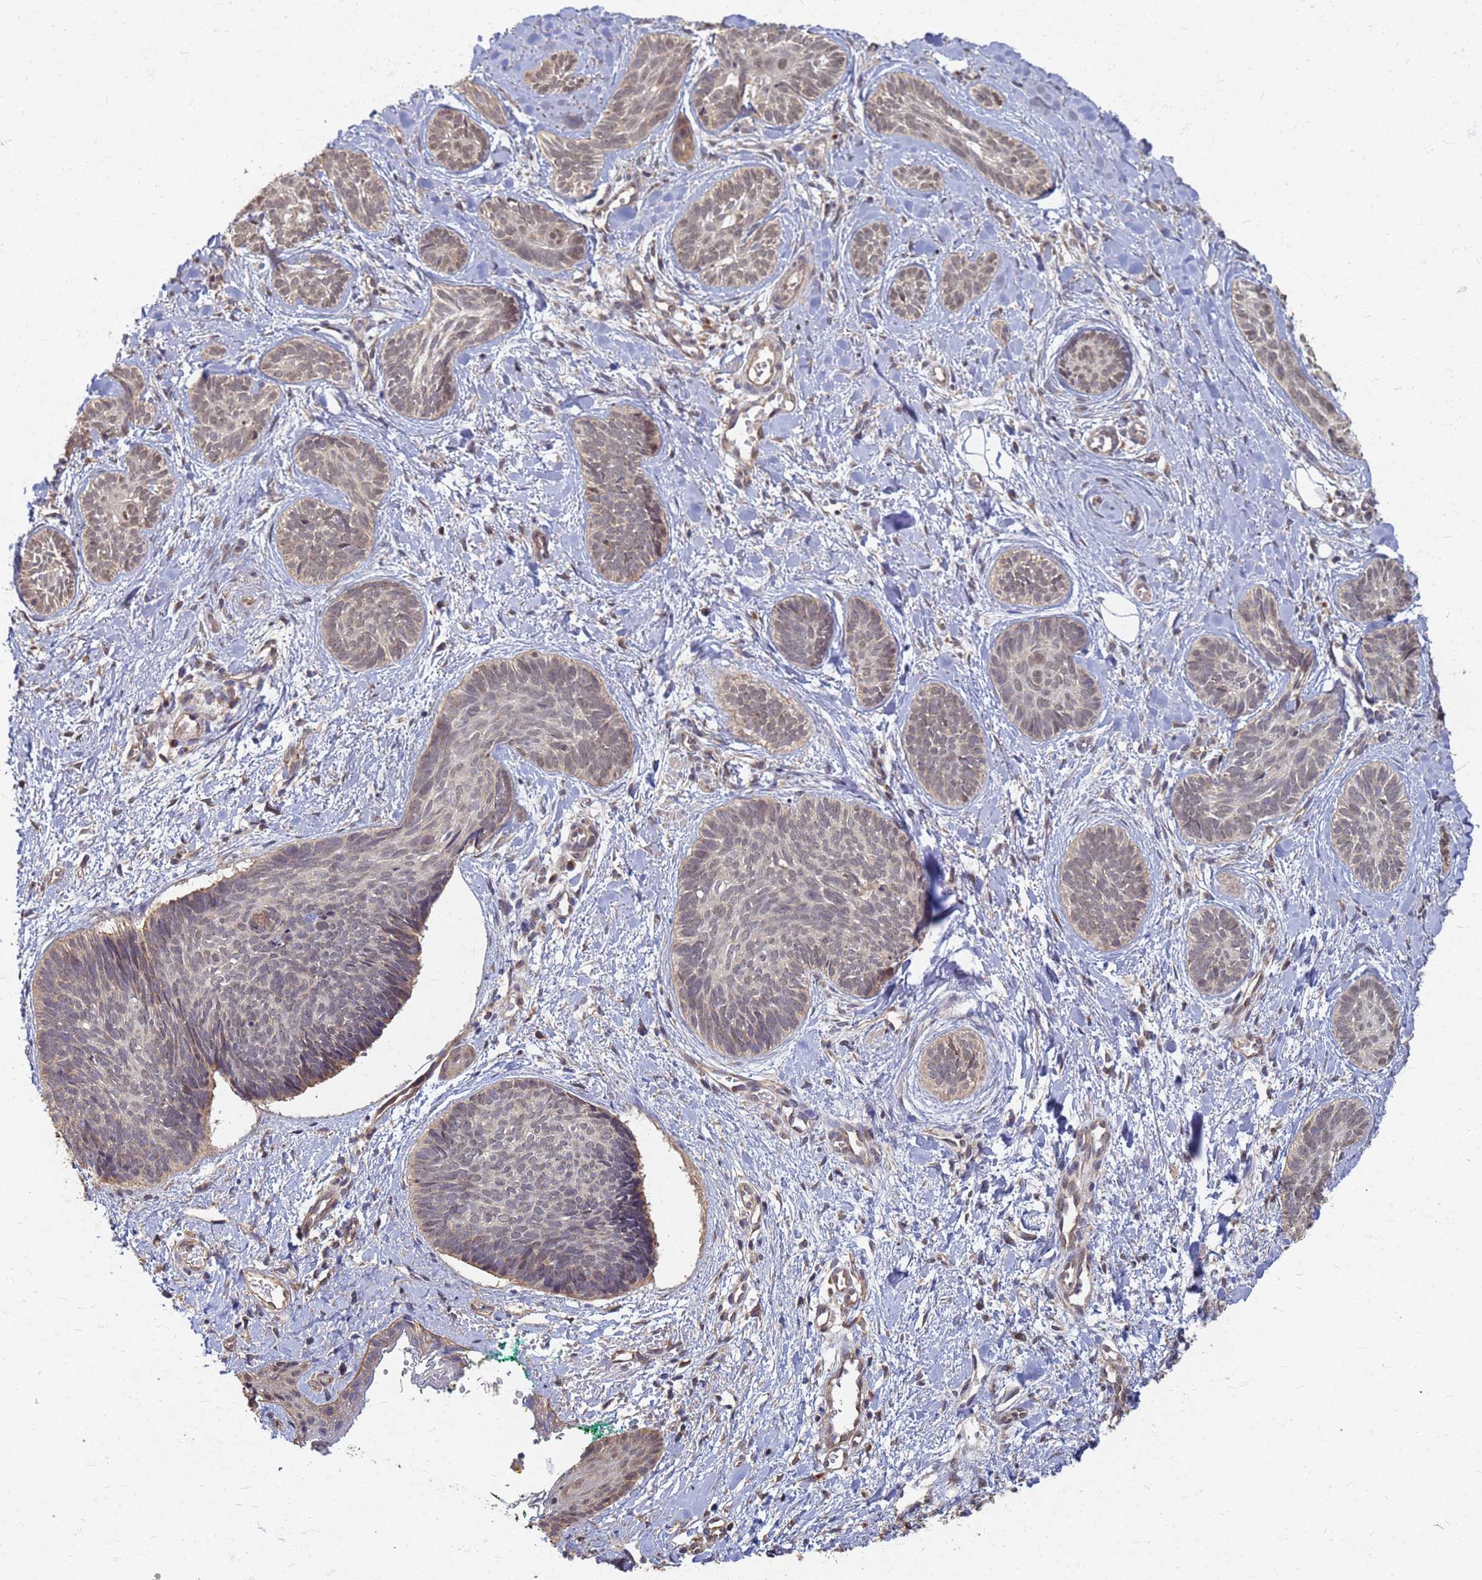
{"staining": {"intensity": "weak", "quantity": ">75%", "location": "nuclear"}, "tissue": "skin cancer", "cell_type": "Tumor cells", "image_type": "cancer", "snomed": [{"axis": "morphology", "description": "Basal cell carcinoma"}, {"axis": "topography", "description": "Skin"}], "caption": "High-magnification brightfield microscopy of basal cell carcinoma (skin) stained with DAB (3,3'-diaminobenzidine) (brown) and counterstained with hematoxylin (blue). tumor cells exhibit weak nuclear positivity is identified in about>75% of cells.", "gene": "ITGB4", "patient": {"sex": "female", "age": 81}}